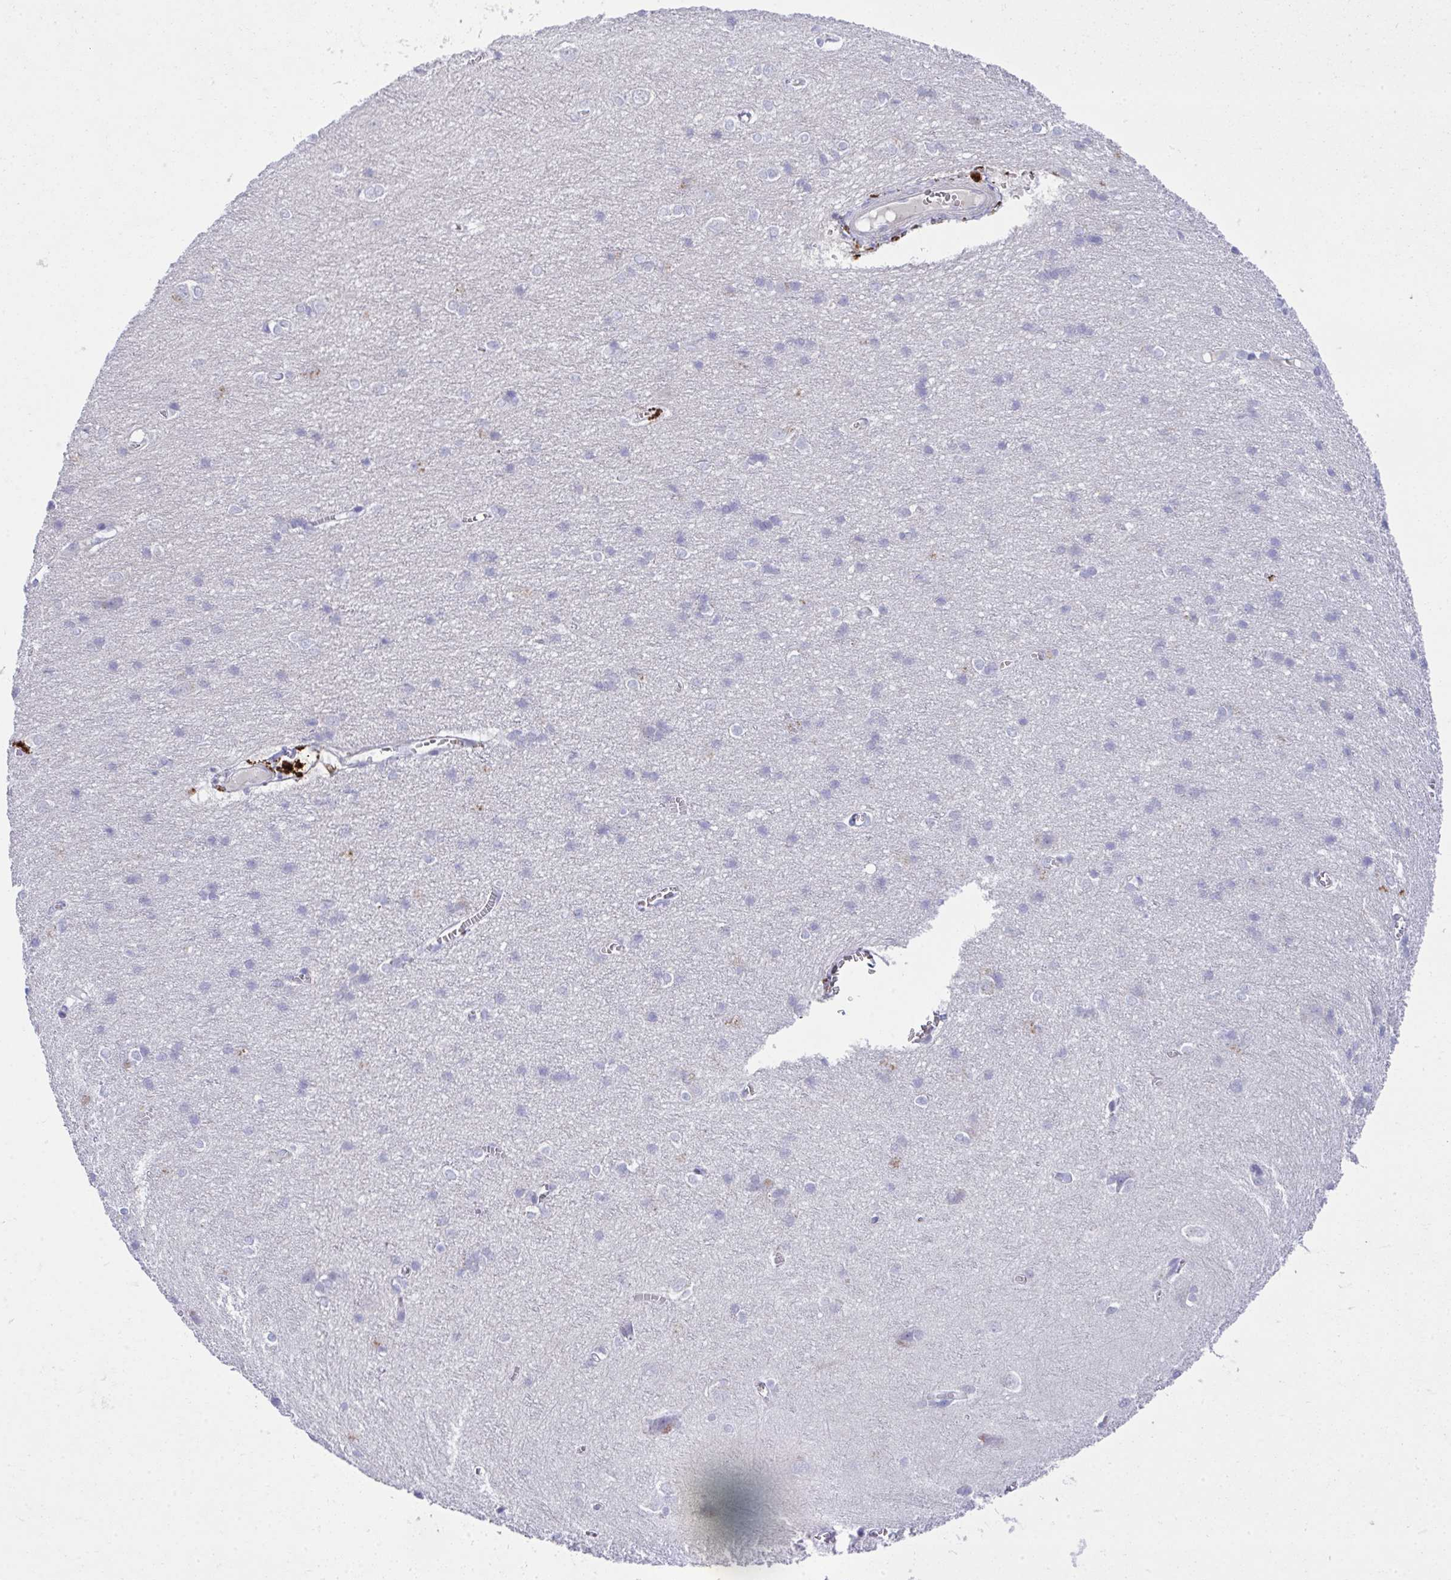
{"staining": {"intensity": "negative", "quantity": "none", "location": "none"}, "tissue": "cerebral cortex", "cell_type": "Endothelial cells", "image_type": "normal", "snomed": [{"axis": "morphology", "description": "Normal tissue, NOS"}, {"axis": "topography", "description": "Cerebral cortex"}], "caption": "This photomicrograph is of benign cerebral cortex stained with immunohistochemistry to label a protein in brown with the nuclei are counter-stained blue. There is no staining in endothelial cells.", "gene": "SPTB", "patient": {"sex": "male", "age": 37}}